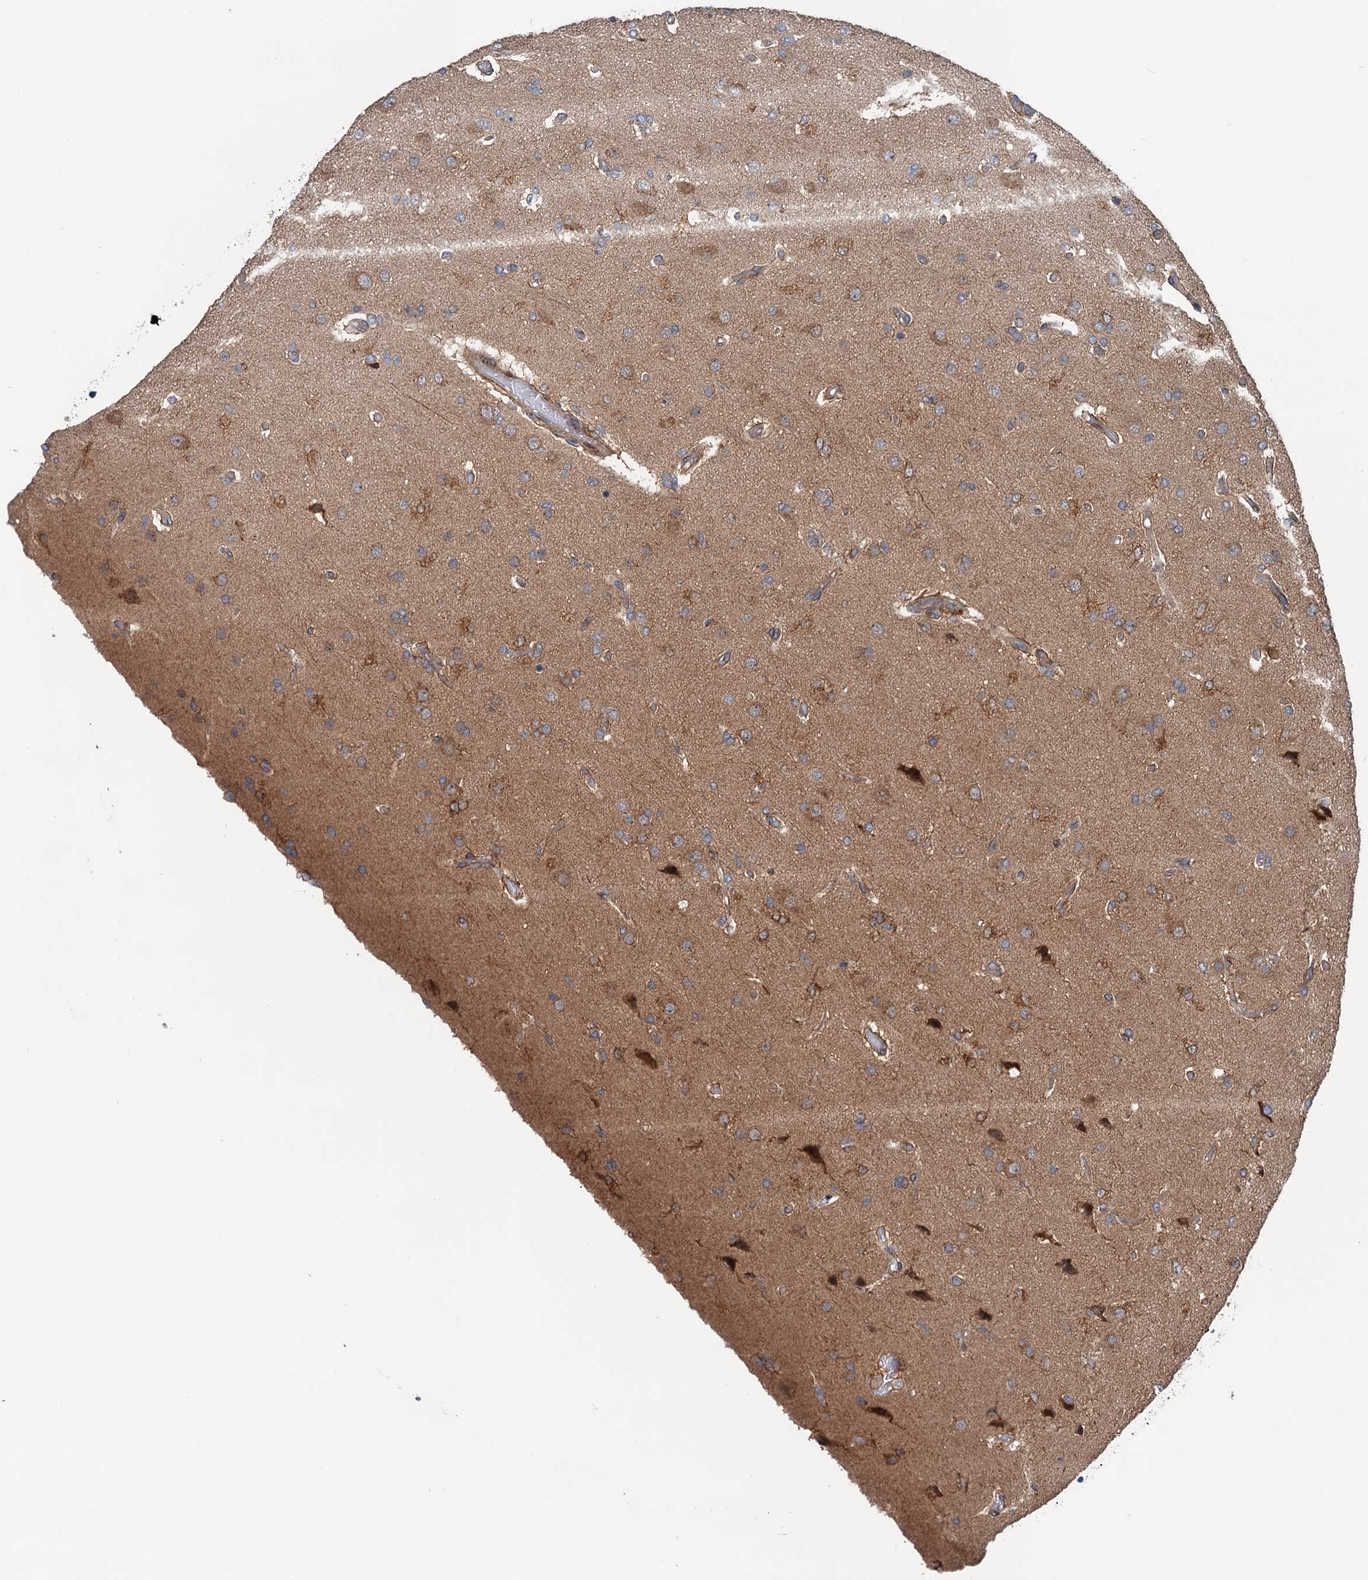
{"staining": {"intensity": "moderate", "quantity": "<25%", "location": "cytoplasmic/membranous"}, "tissue": "glioma", "cell_type": "Tumor cells", "image_type": "cancer", "snomed": [{"axis": "morphology", "description": "Glioma, malignant, High grade"}, {"axis": "topography", "description": "Brain"}], "caption": "Protein positivity by immunohistochemistry (IHC) displays moderate cytoplasmic/membranous expression in approximately <25% of tumor cells in malignant high-grade glioma. Immunohistochemistry stains the protein of interest in brown and the nuclei are stained blue.", "gene": "DYNC2I2", "patient": {"sex": "female", "age": 74}}